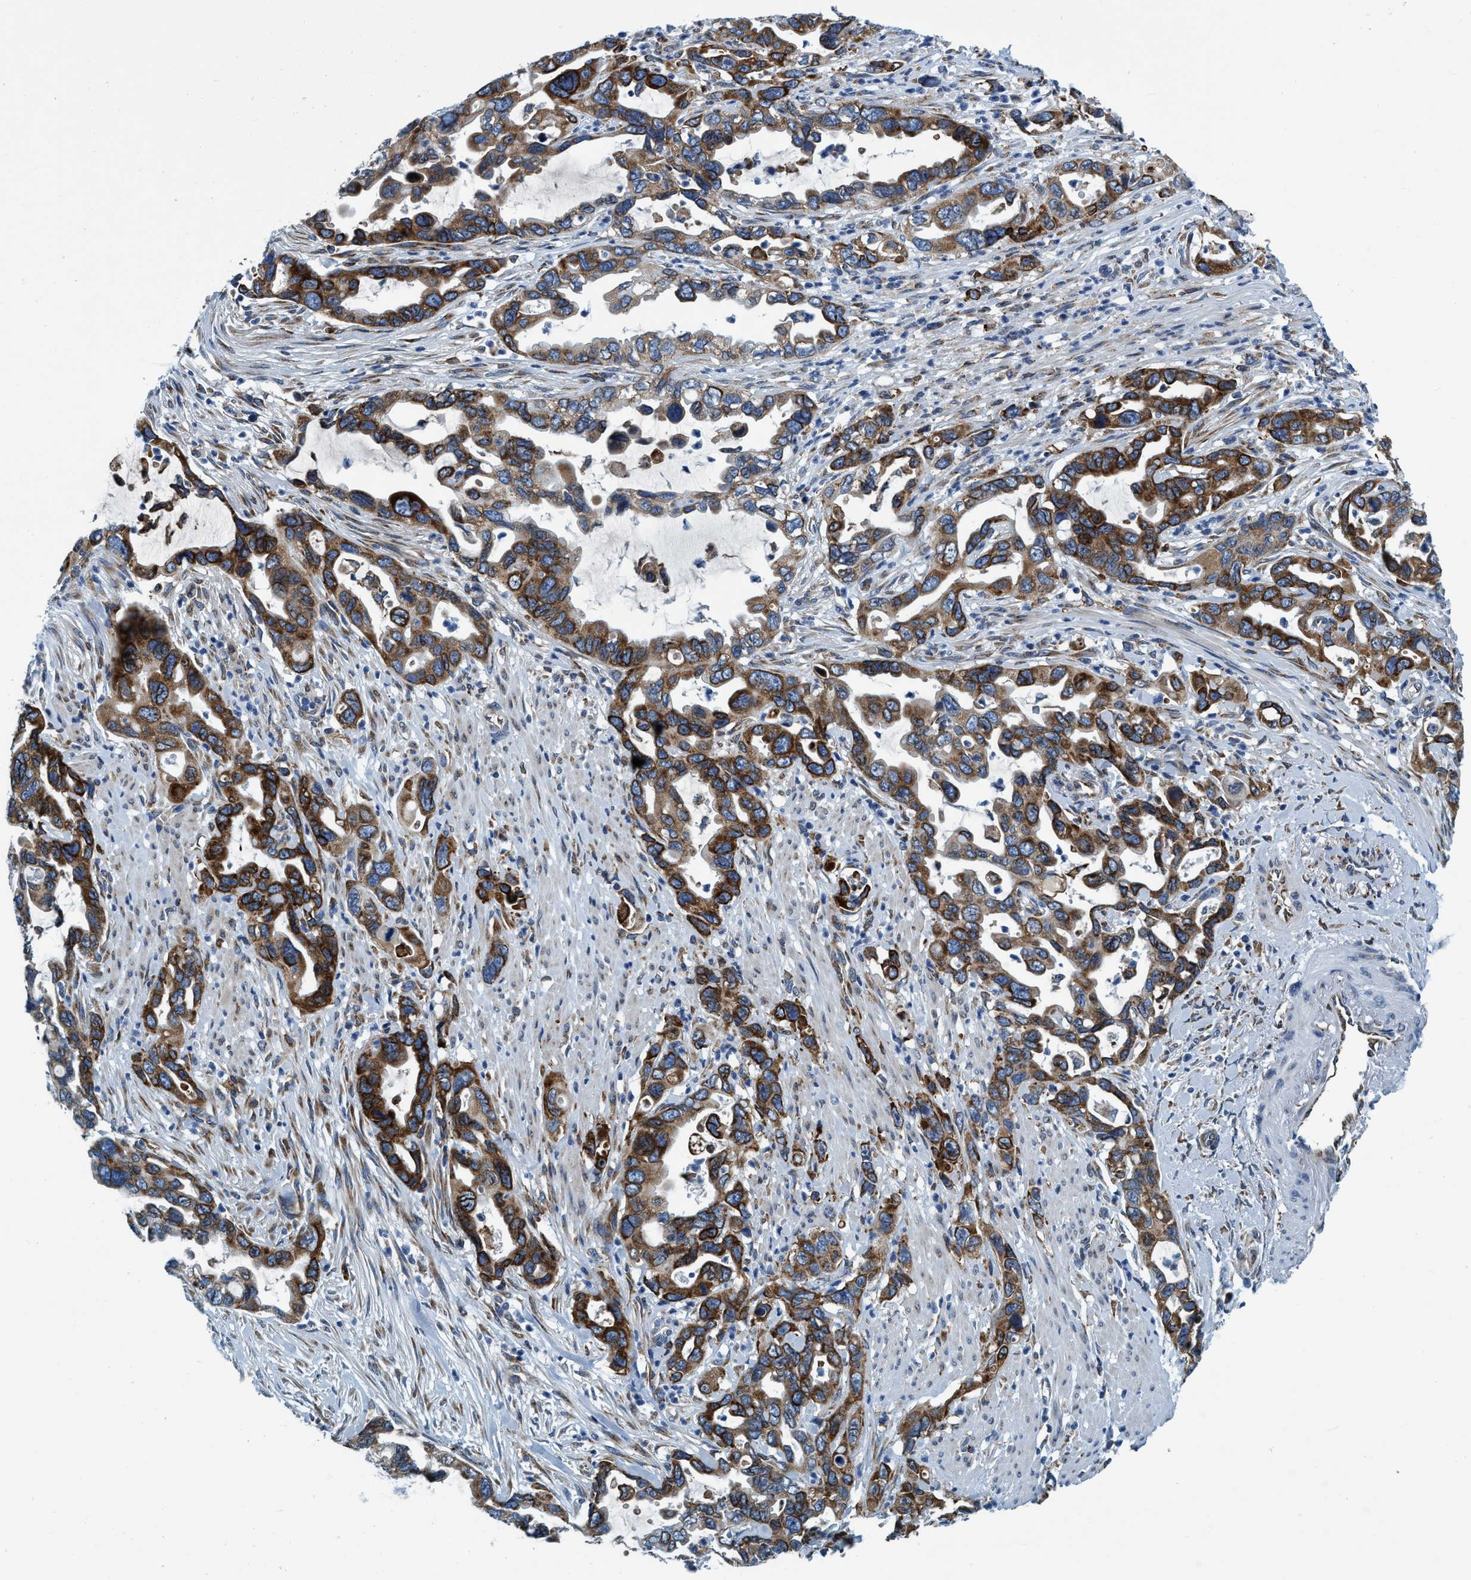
{"staining": {"intensity": "strong", "quantity": ">75%", "location": "cytoplasmic/membranous"}, "tissue": "pancreatic cancer", "cell_type": "Tumor cells", "image_type": "cancer", "snomed": [{"axis": "morphology", "description": "Adenocarcinoma, NOS"}, {"axis": "topography", "description": "Pancreas"}], "caption": "IHC histopathology image of neoplastic tissue: human pancreatic cancer (adenocarcinoma) stained using IHC displays high levels of strong protein expression localized specifically in the cytoplasmic/membranous of tumor cells, appearing as a cytoplasmic/membranous brown color.", "gene": "ARMC9", "patient": {"sex": "female", "age": 70}}